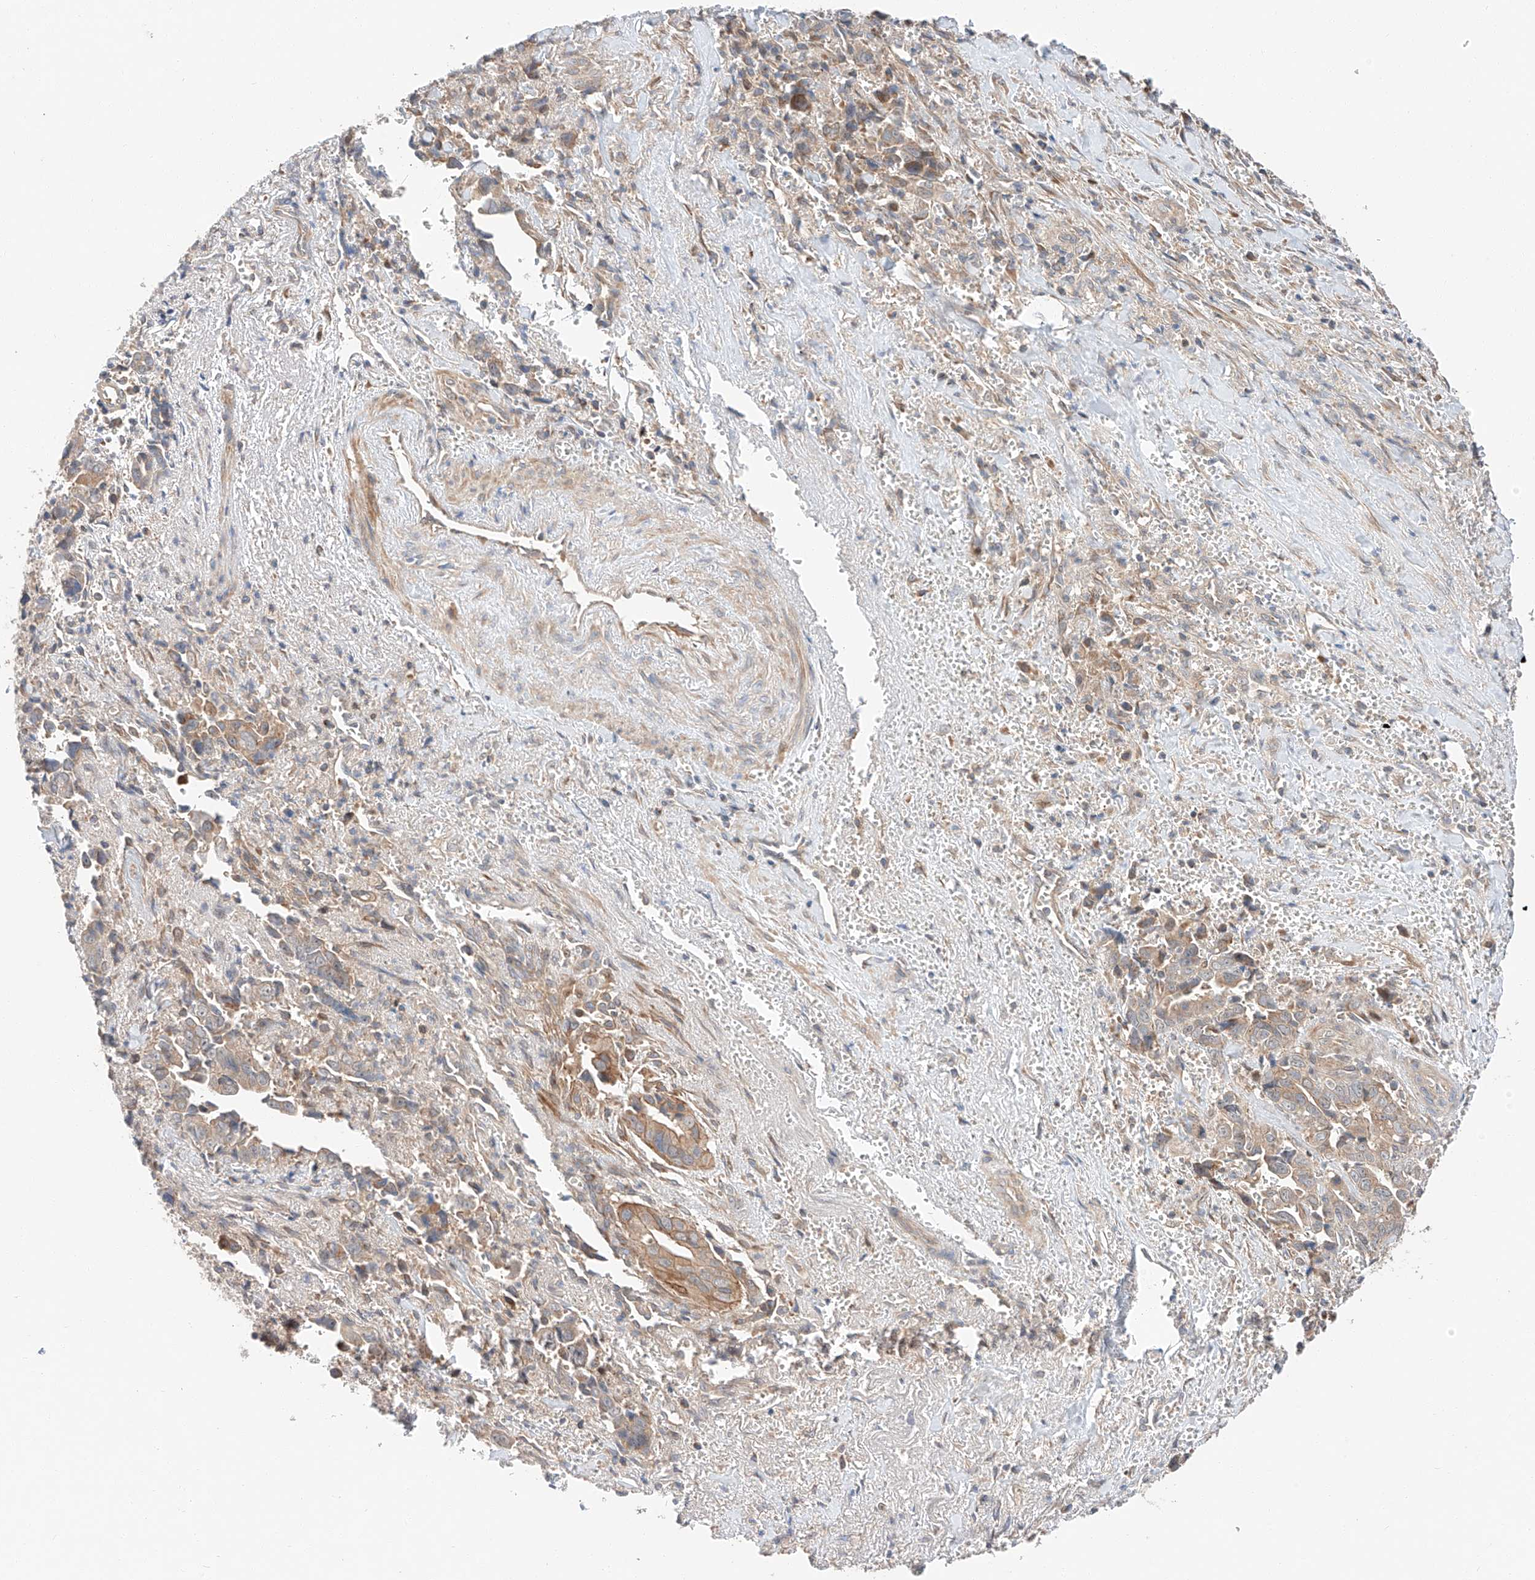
{"staining": {"intensity": "moderate", "quantity": "25%-75%", "location": "cytoplasmic/membranous"}, "tissue": "liver cancer", "cell_type": "Tumor cells", "image_type": "cancer", "snomed": [{"axis": "morphology", "description": "Cholangiocarcinoma"}, {"axis": "topography", "description": "Liver"}], "caption": "The micrograph shows a brown stain indicating the presence of a protein in the cytoplasmic/membranous of tumor cells in liver cholangiocarcinoma.", "gene": "XPNPEP1", "patient": {"sex": "female", "age": 79}}